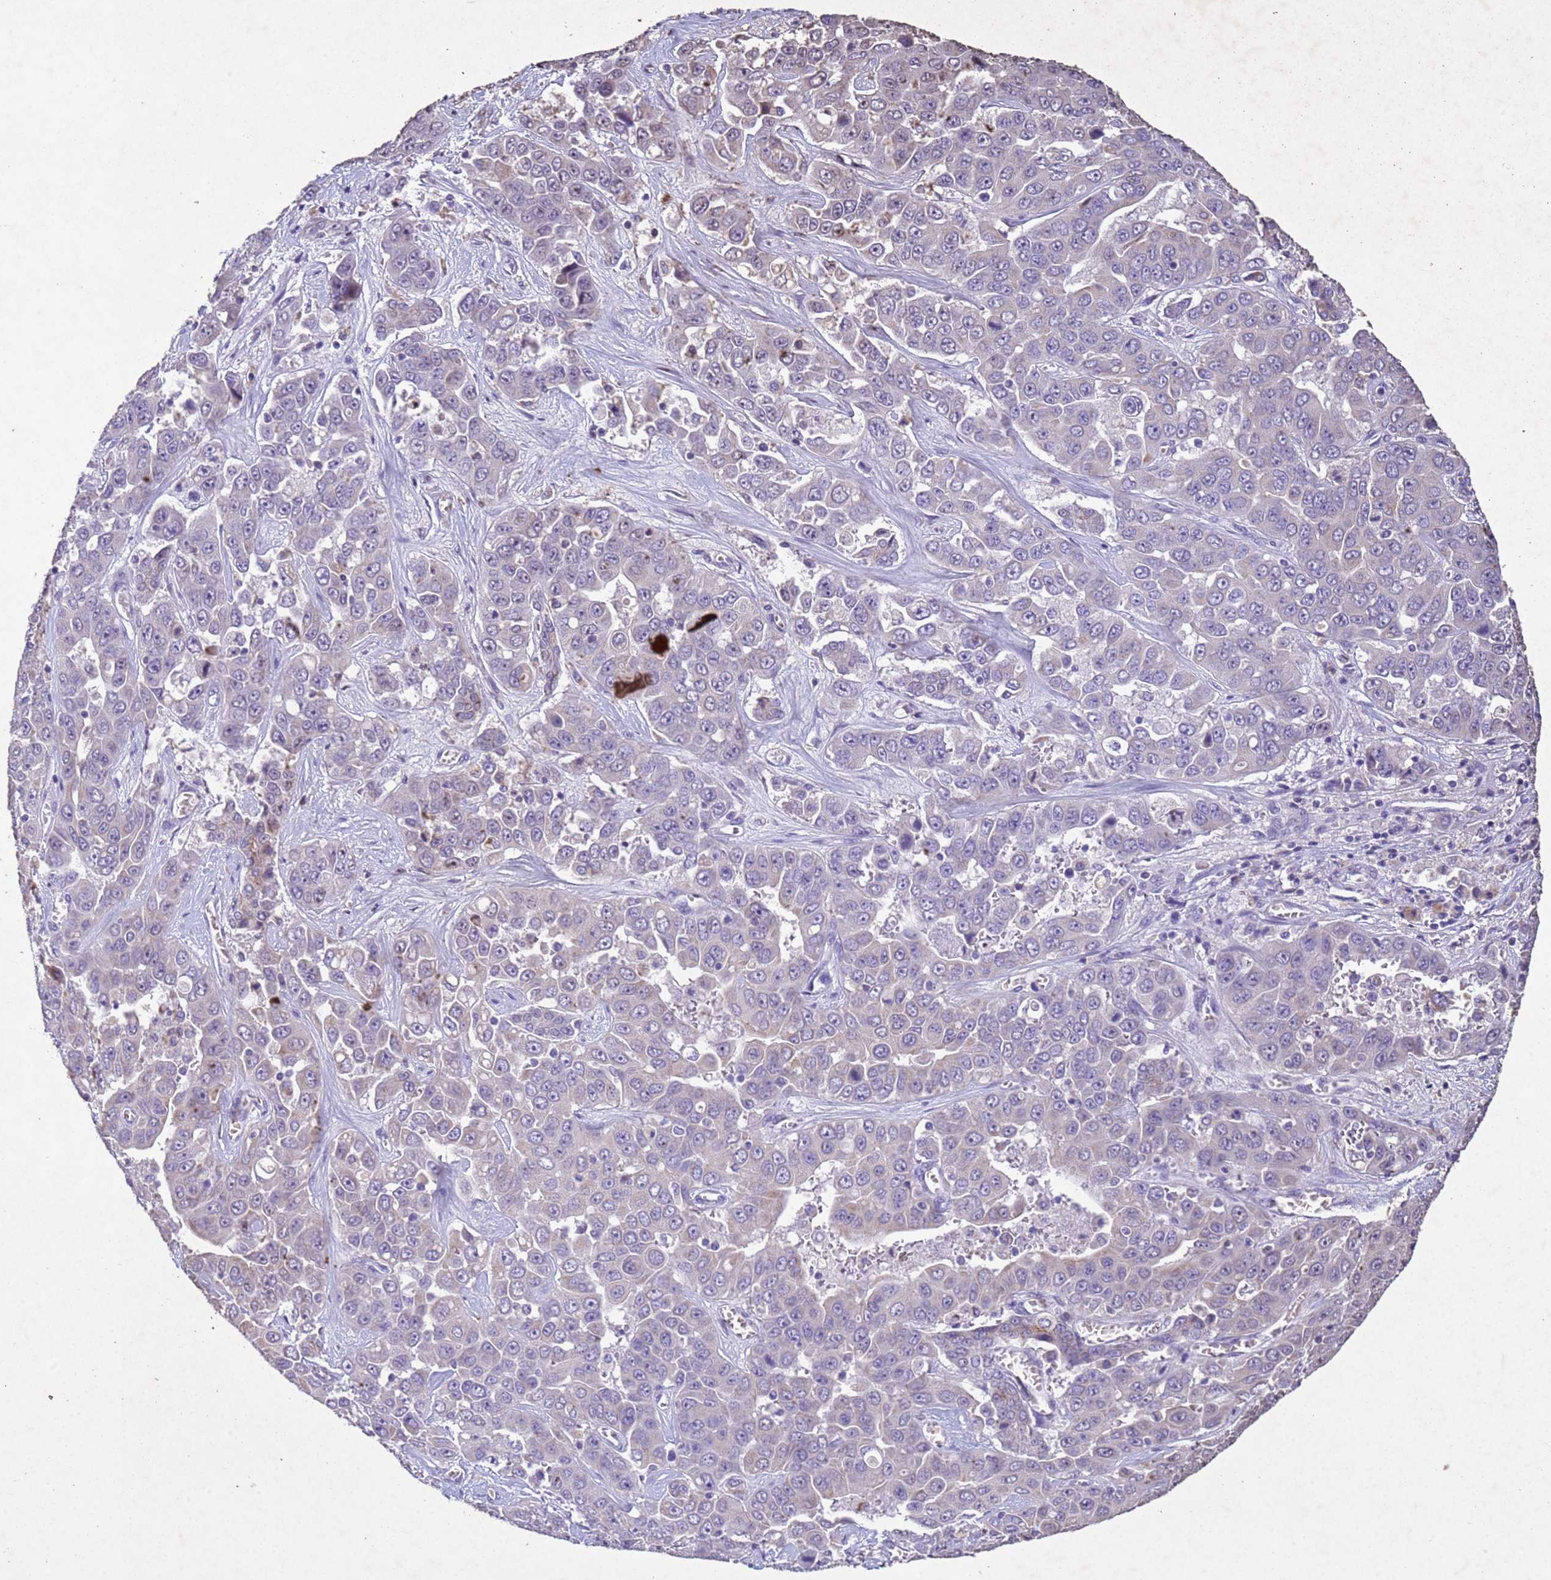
{"staining": {"intensity": "negative", "quantity": "none", "location": "none"}, "tissue": "liver cancer", "cell_type": "Tumor cells", "image_type": "cancer", "snomed": [{"axis": "morphology", "description": "Cholangiocarcinoma"}, {"axis": "topography", "description": "Liver"}], "caption": "A photomicrograph of human liver cancer (cholangiocarcinoma) is negative for staining in tumor cells.", "gene": "NLRP11", "patient": {"sex": "female", "age": 52}}